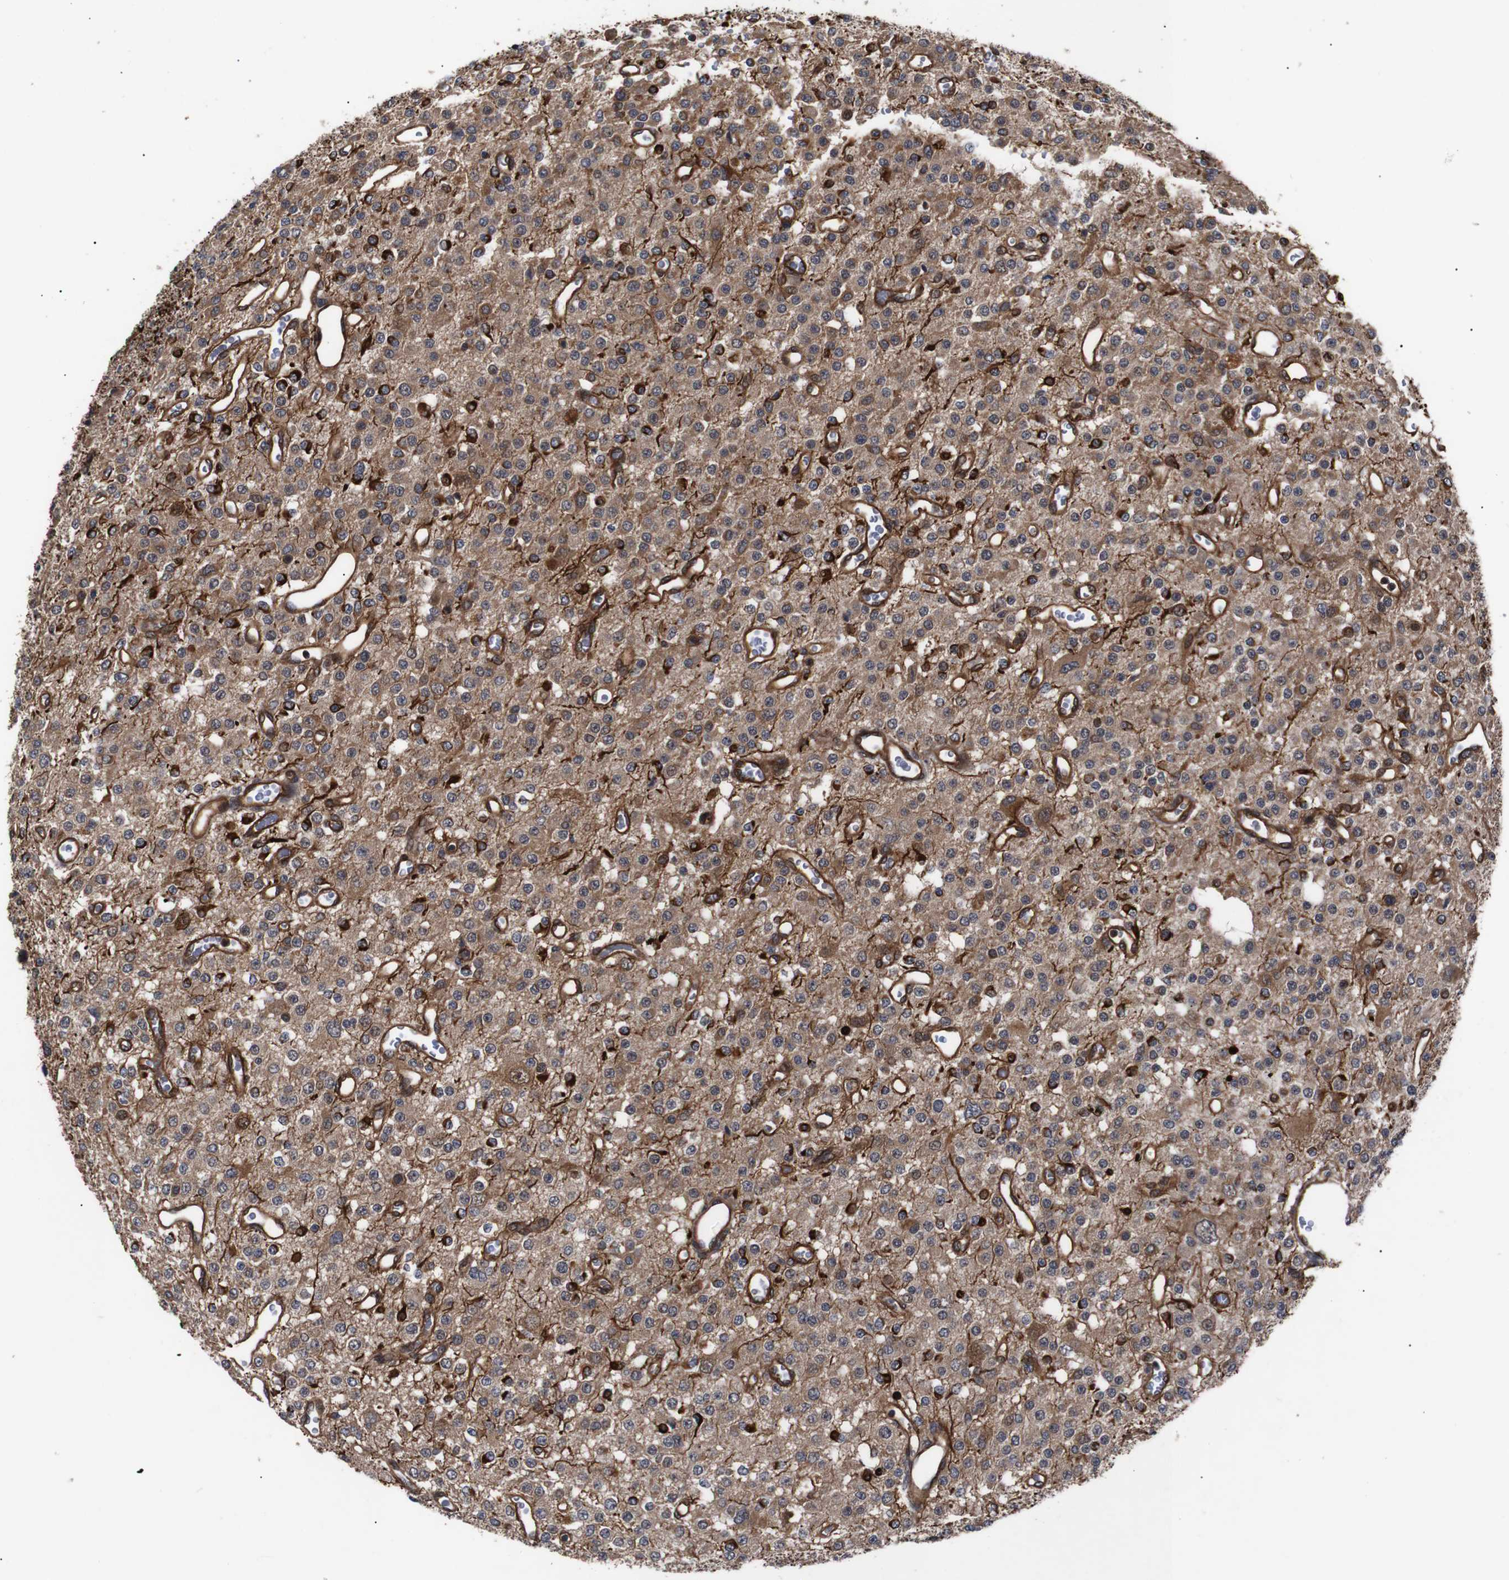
{"staining": {"intensity": "moderate", "quantity": ">75%", "location": "cytoplasmic/membranous"}, "tissue": "glioma", "cell_type": "Tumor cells", "image_type": "cancer", "snomed": [{"axis": "morphology", "description": "Glioma, malignant, Low grade"}, {"axis": "topography", "description": "Brain"}], "caption": "Protein analysis of glioma tissue reveals moderate cytoplasmic/membranous positivity in approximately >75% of tumor cells.", "gene": "PAWR", "patient": {"sex": "male", "age": 38}}